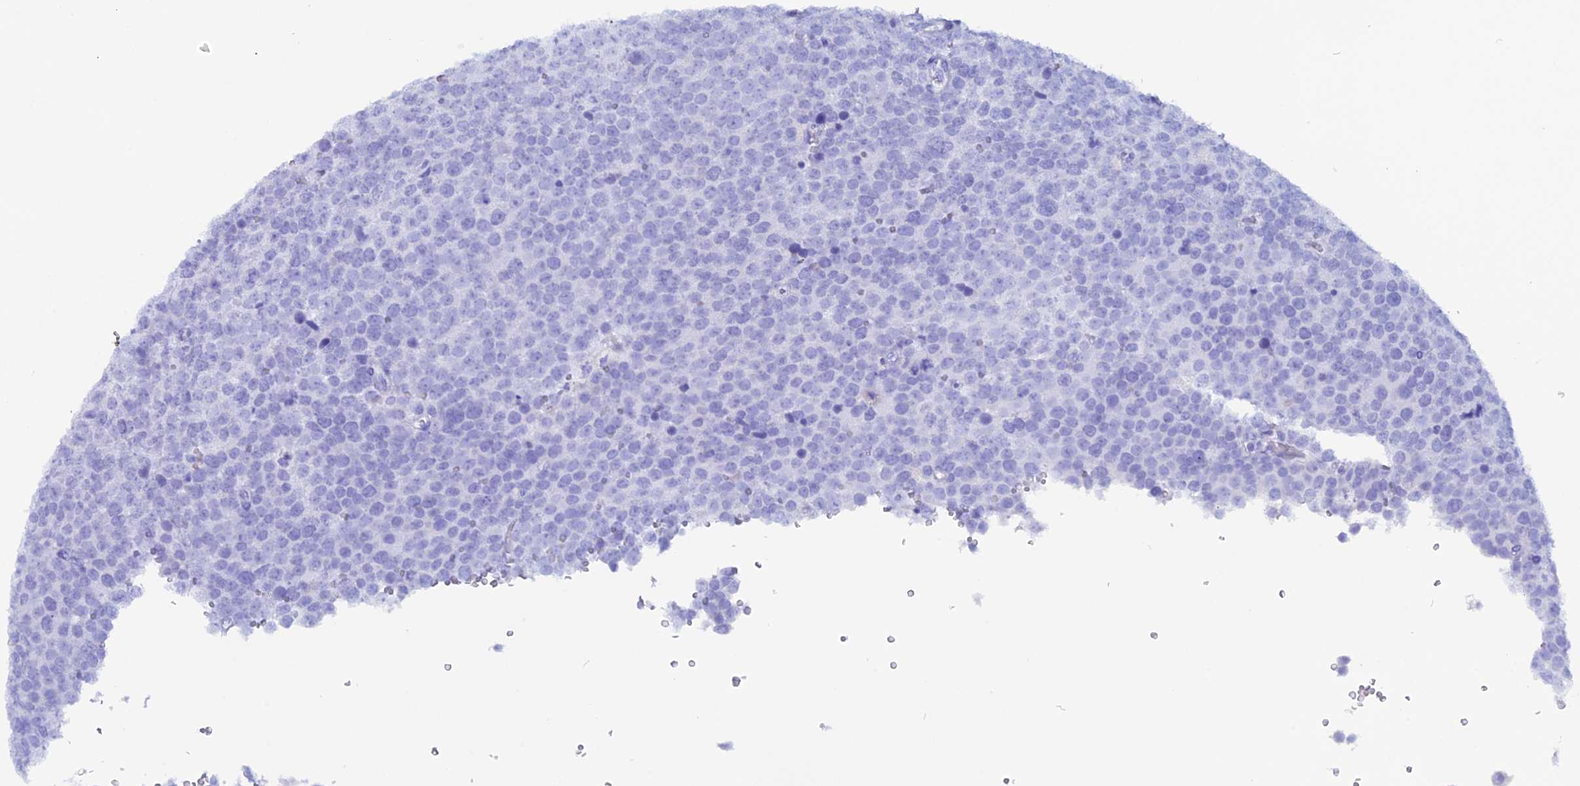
{"staining": {"intensity": "negative", "quantity": "none", "location": "none"}, "tissue": "testis cancer", "cell_type": "Tumor cells", "image_type": "cancer", "snomed": [{"axis": "morphology", "description": "Seminoma, NOS"}, {"axis": "topography", "description": "Testis"}], "caption": "Immunohistochemistry (IHC) histopathology image of human testis seminoma stained for a protein (brown), which shows no positivity in tumor cells.", "gene": "ANKRD29", "patient": {"sex": "male", "age": 71}}